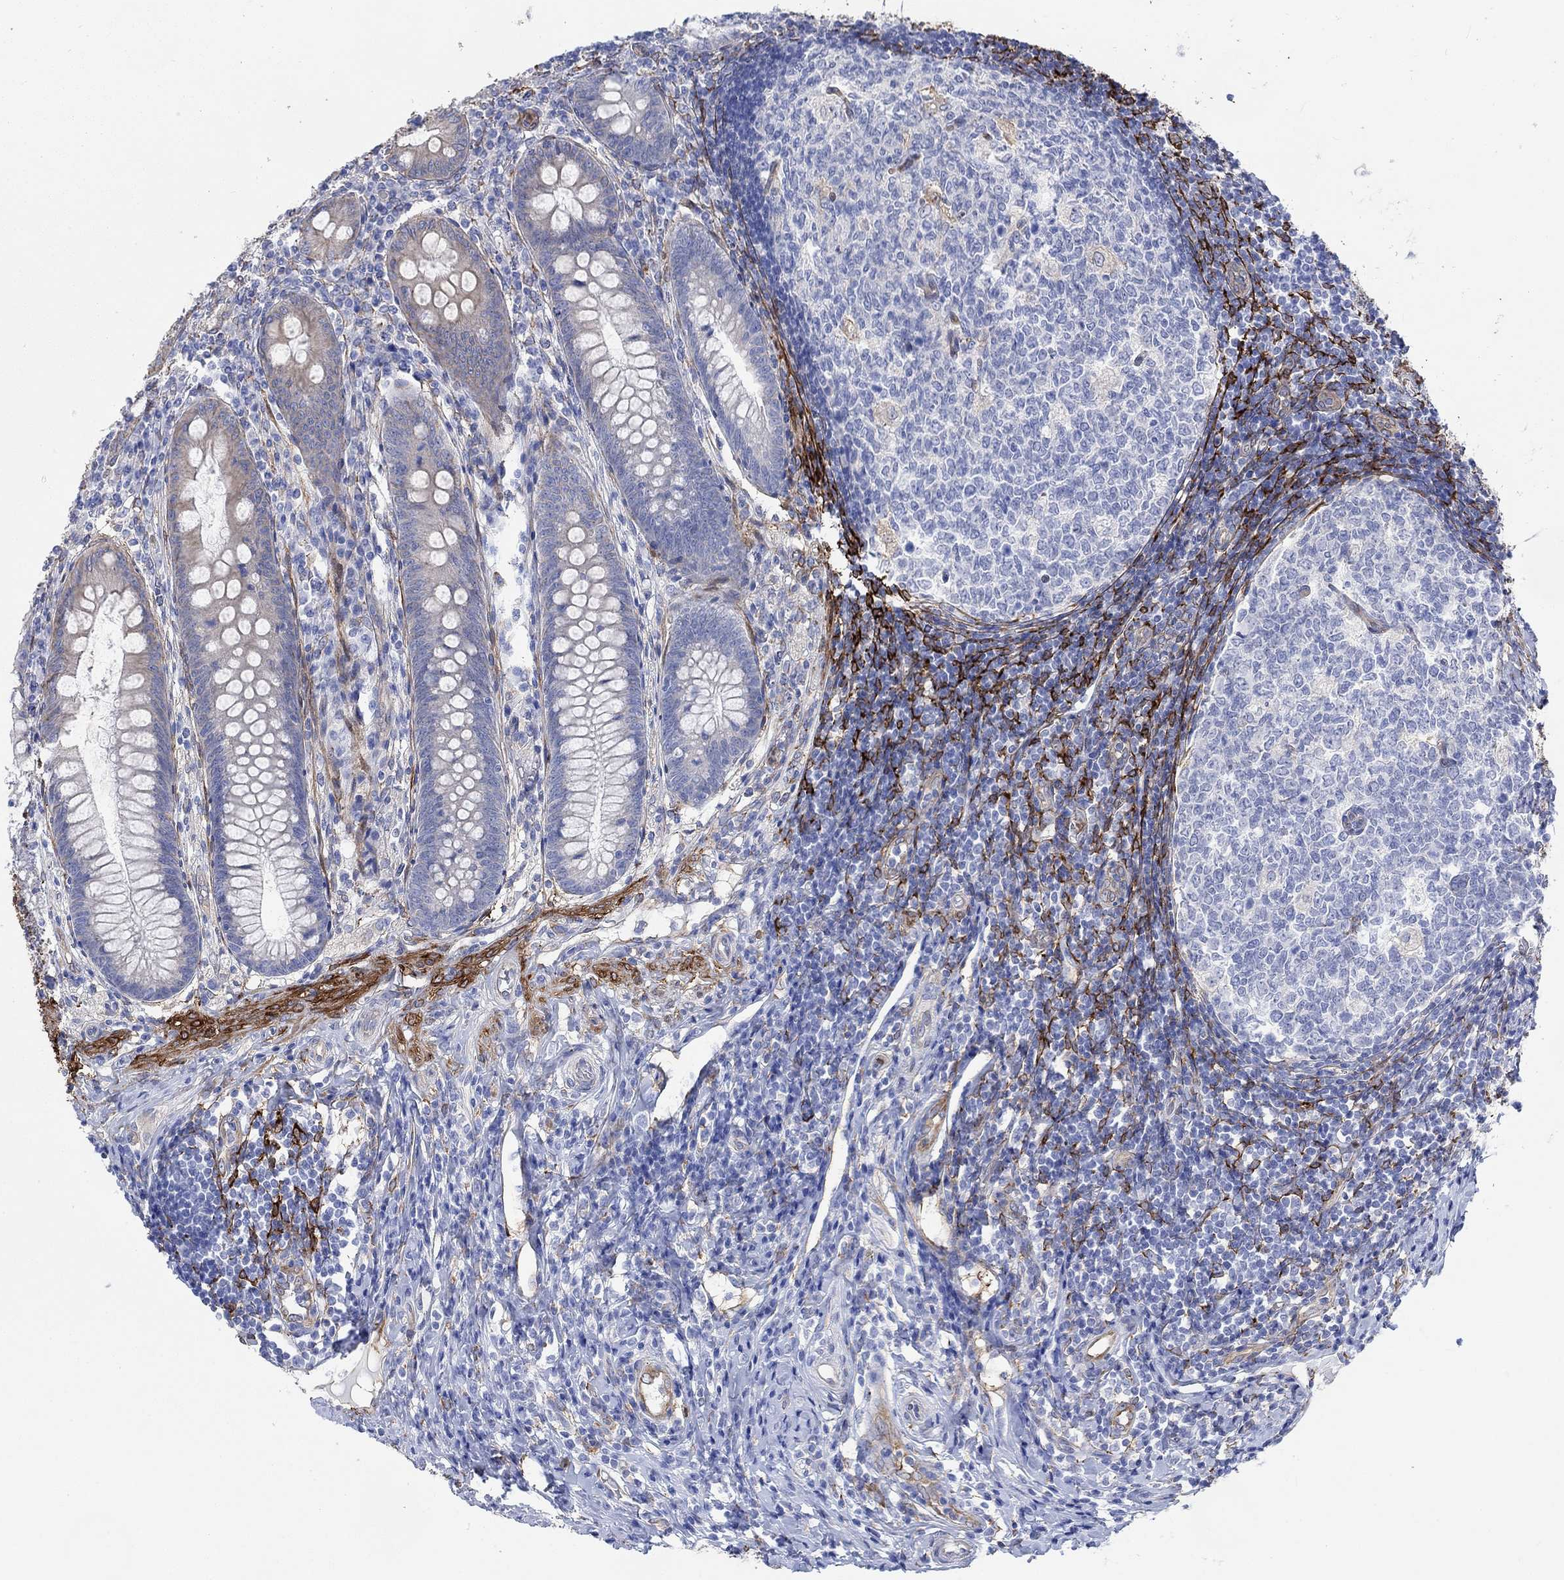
{"staining": {"intensity": "negative", "quantity": "none", "location": "none"}, "tissue": "appendix", "cell_type": "Glandular cells", "image_type": "normal", "snomed": [{"axis": "morphology", "description": "Normal tissue, NOS"}, {"axis": "morphology", "description": "Inflammation, NOS"}, {"axis": "topography", "description": "Appendix"}], "caption": "Immunohistochemistry of unremarkable human appendix displays no expression in glandular cells.", "gene": "TGM2", "patient": {"sex": "male", "age": 16}}